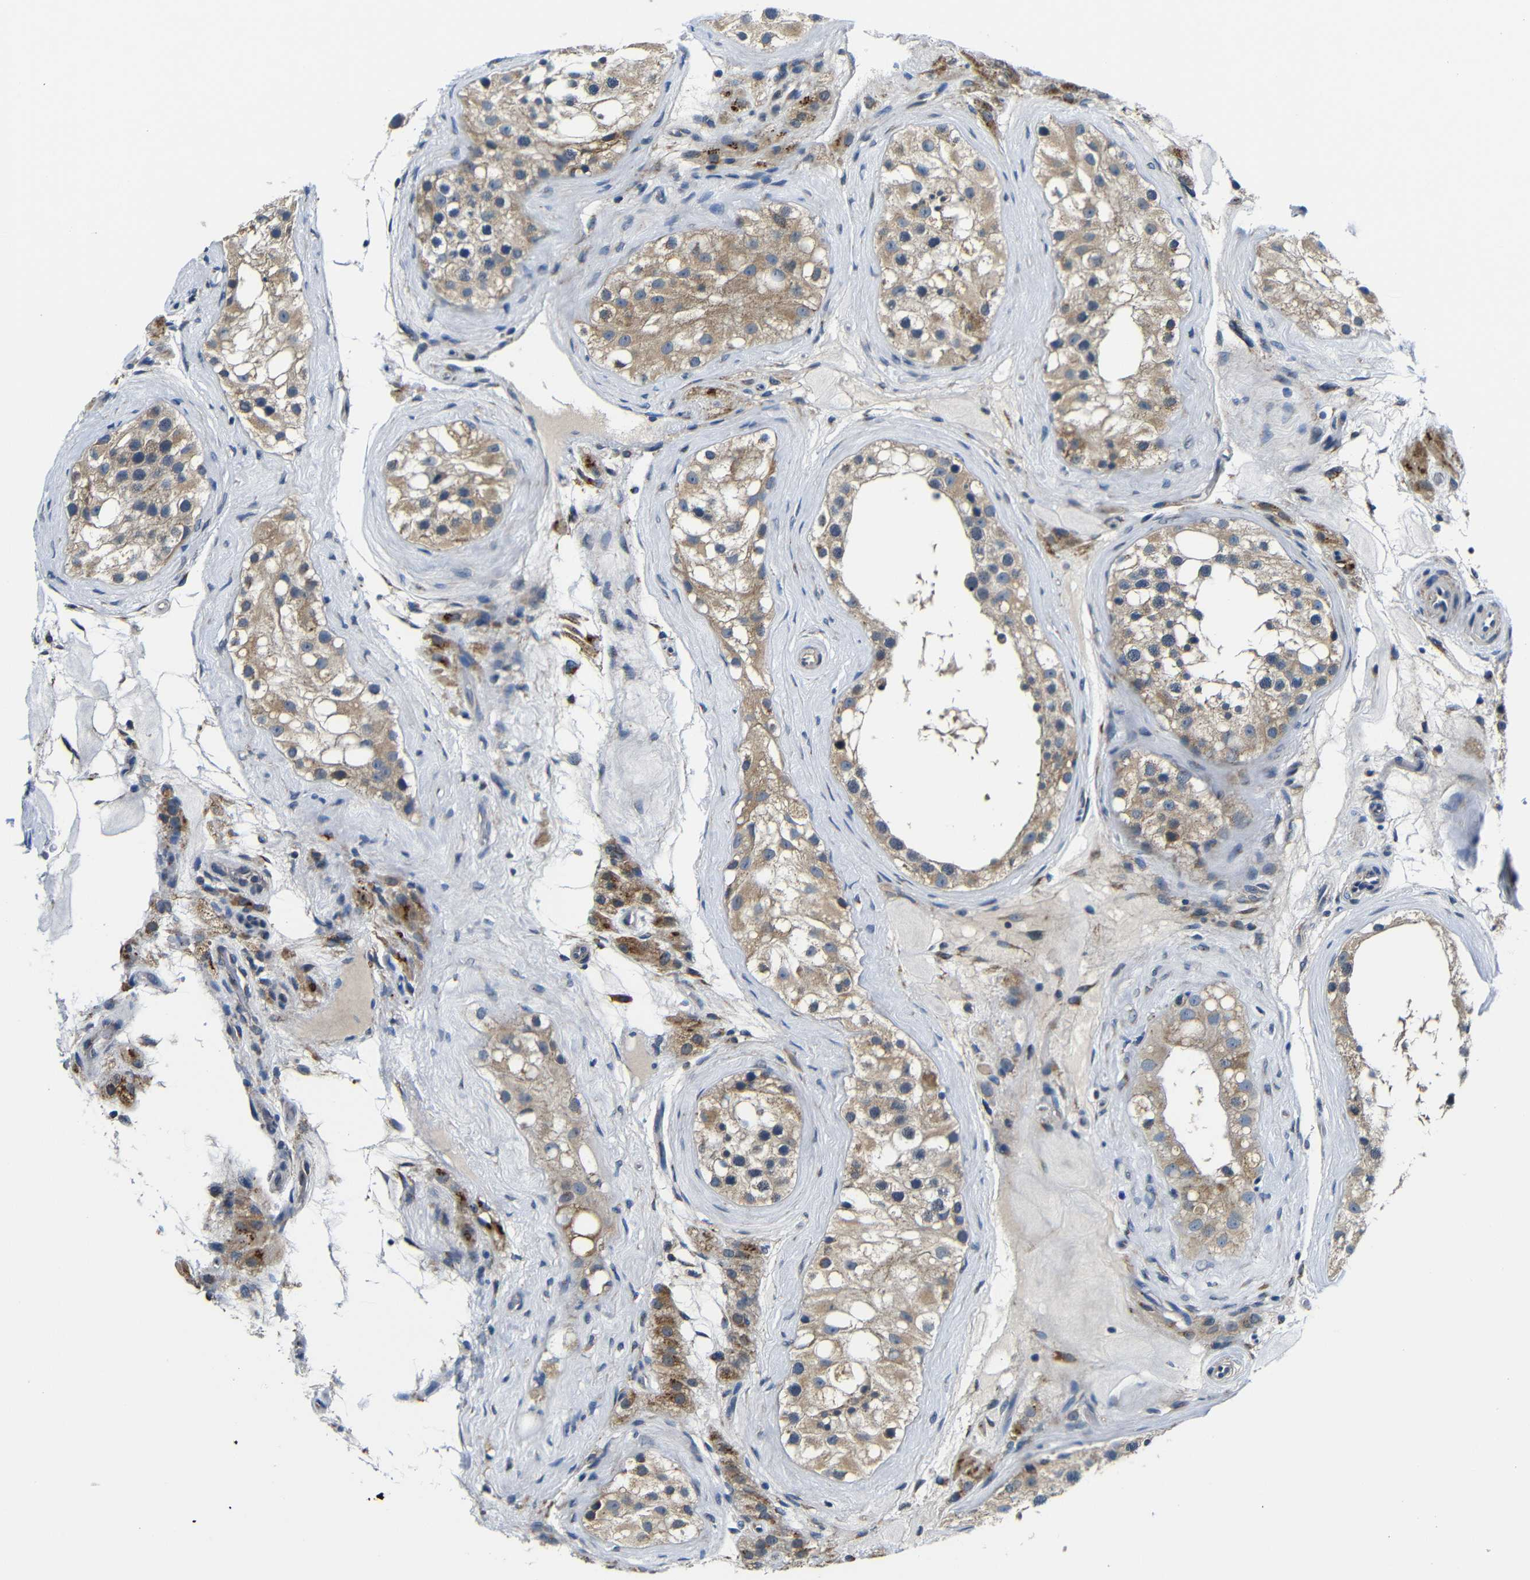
{"staining": {"intensity": "moderate", "quantity": ">75%", "location": "cytoplasmic/membranous"}, "tissue": "testis", "cell_type": "Cells in seminiferous ducts", "image_type": "normal", "snomed": [{"axis": "morphology", "description": "Normal tissue, NOS"}, {"axis": "morphology", "description": "Seminoma, NOS"}, {"axis": "topography", "description": "Testis"}], "caption": "Immunohistochemical staining of benign testis displays >75% levels of moderate cytoplasmic/membranous protein expression in about >75% of cells in seminiferous ducts.", "gene": "FKBP14", "patient": {"sex": "male", "age": 71}}